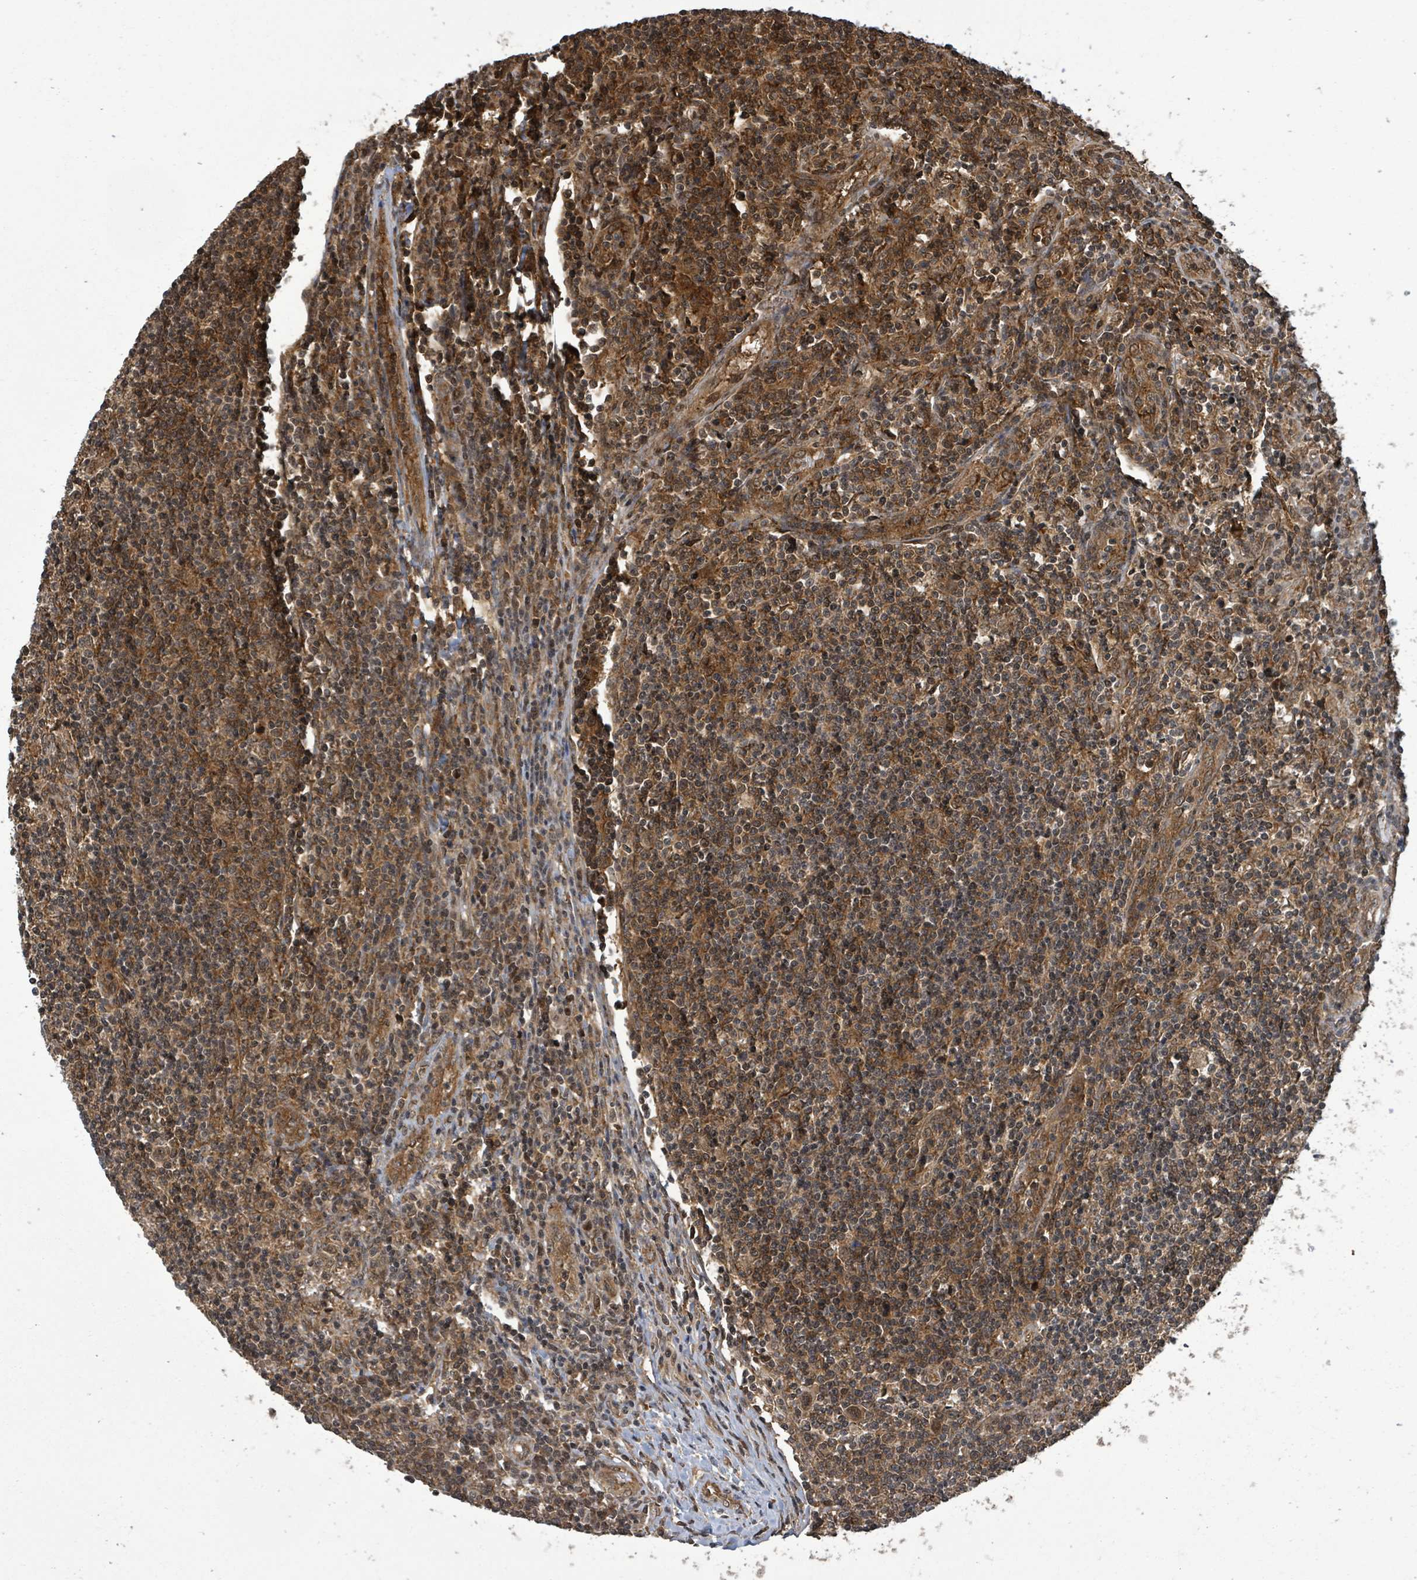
{"staining": {"intensity": "moderate", "quantity": ">75%", "location": "cytoplasmic/membranous,nuclear"}, "tissue": "lymphoma", "cell_type": "Tumor cells", "image_type": "cancer", "snomed": [{"axis": "morphology", "description": "Hodgkin's disease, NOS"}, {"axis": "topography", "description": "Lymph node"}], "caption": "High-magnification brightfield microscopy of lymphoma stained with DAB (3,3'-diaminobenzidine) (brown) and counterstained with hematoxylin (blue). tumor cells exhibit moderate cytoplasmic/membranous and nuclear staining is present in approximately>75% of cells.", "gene": "KLC1", "patient": {"sex": "male", "age": 83}}